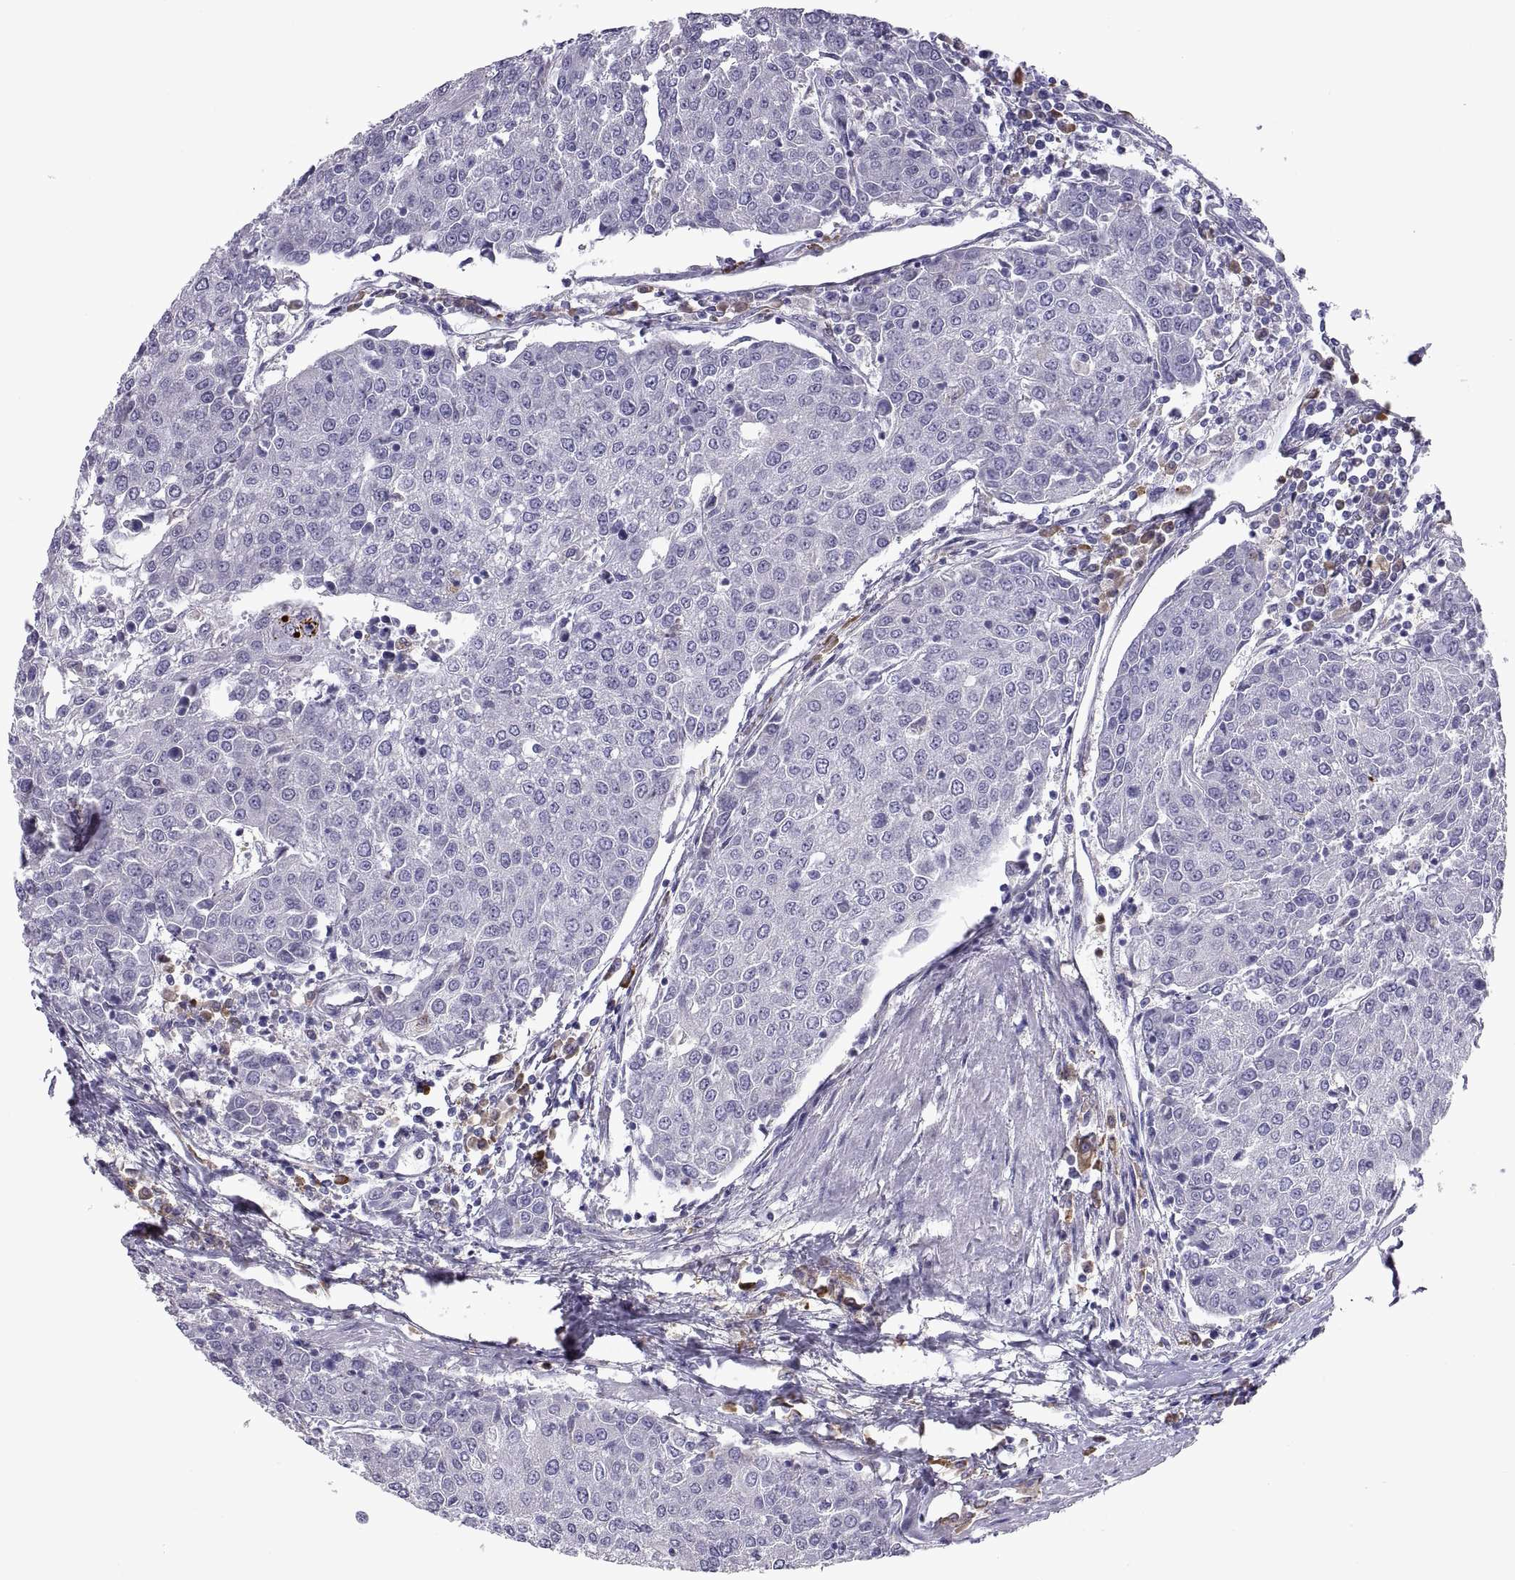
{"staining": {"intensity": "negative", "quantity": "none", "location": "none"}, "tissue": "urothelial cancer", "cell_type": "Tumor cells", "image_type": "cancer", "snomed": [{"axis": "morphology", "description": "Urothelial carcinoma, High grade"}, {"axis": "topography", "description": "Urinary bladder"}], "caption": "This micrograph is of urothelial cancer stained with immunohistochemistry (IHC) to label a protein in brown with the nuclei are counter-stained blue. There is no positivity in tumor cells.", "gene": "DOK3", "patient": {"sex": "female", "age": 85}}